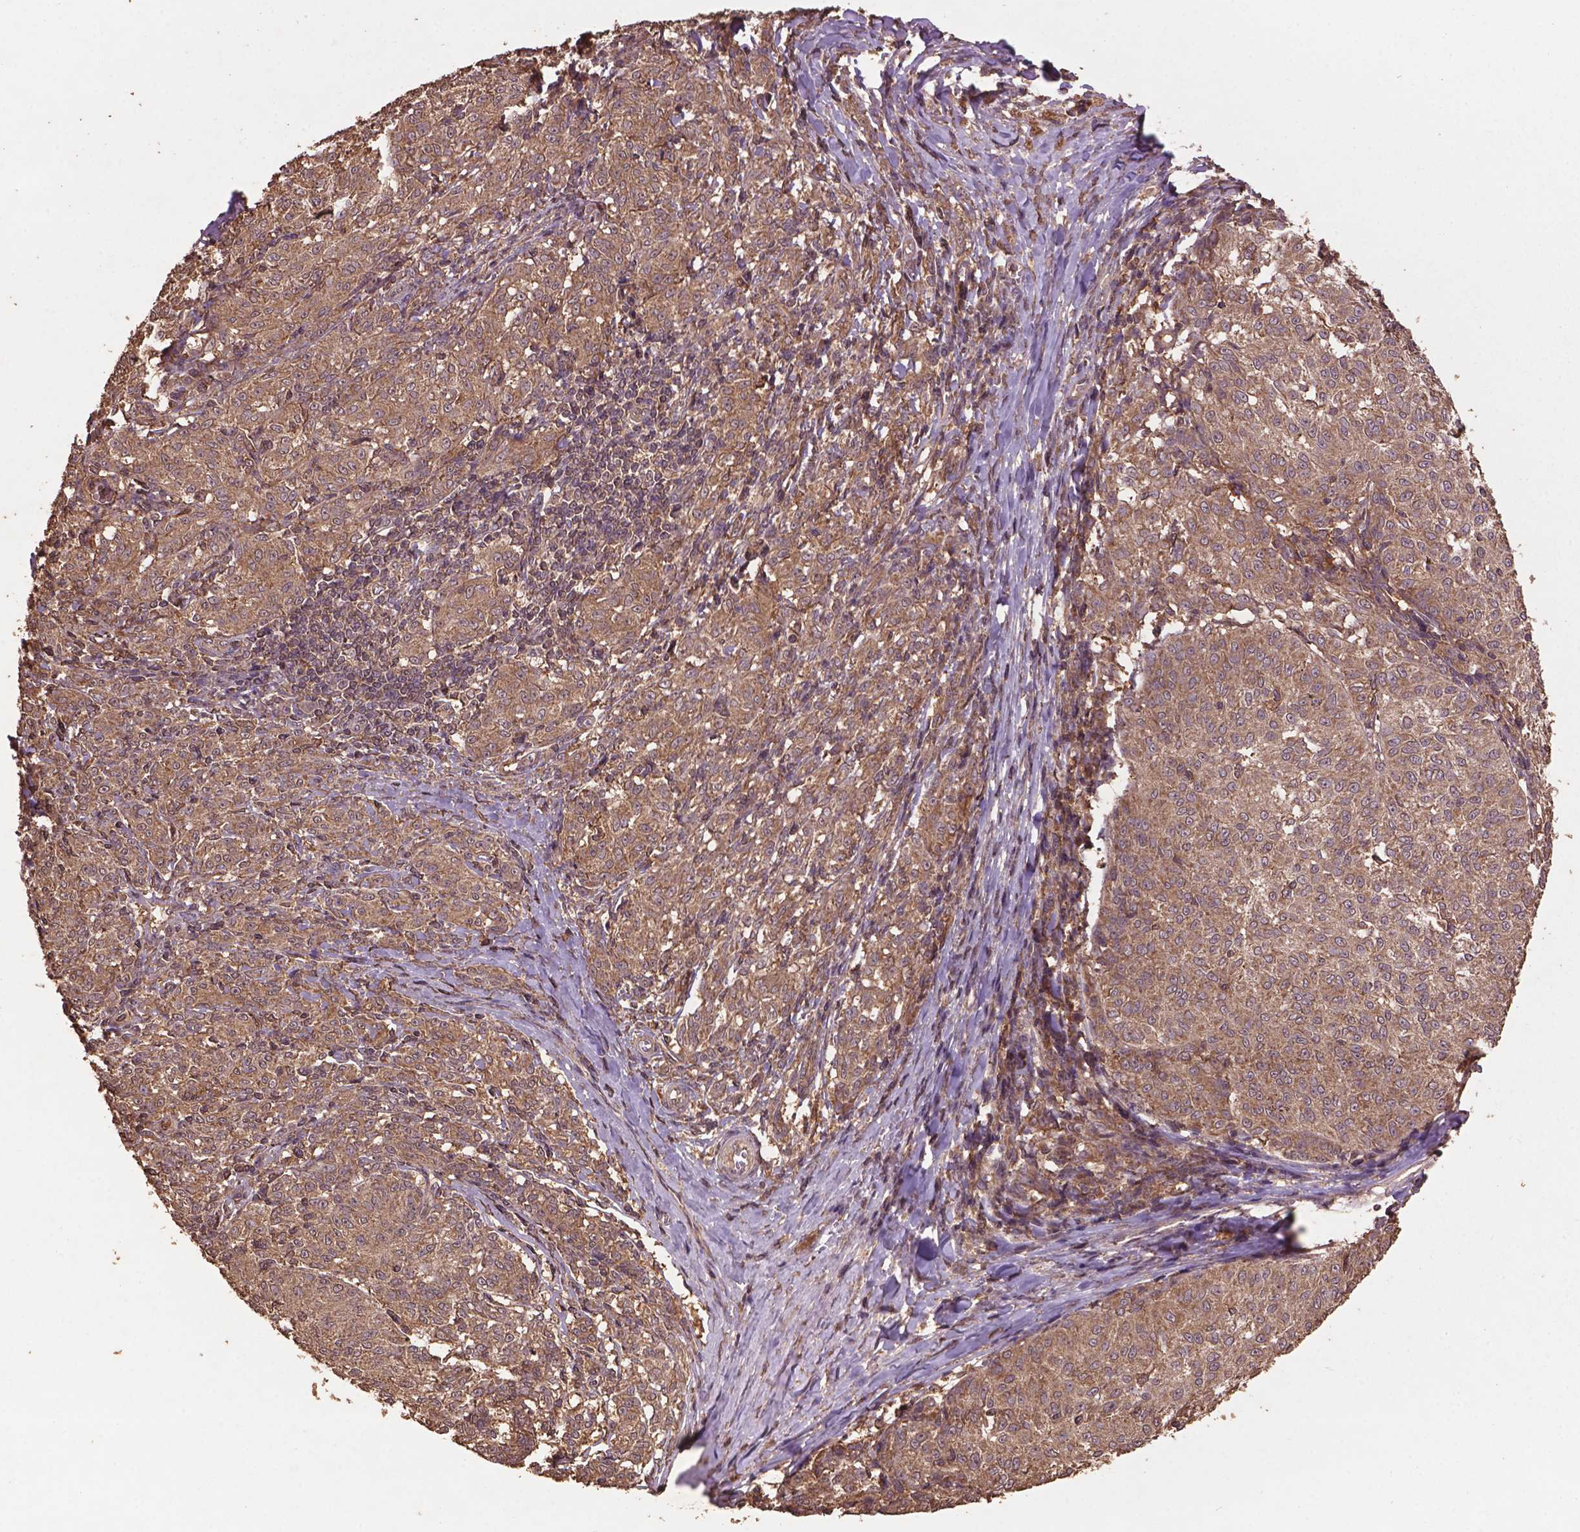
{"staining": {"intensity": "weak", "quantity": ">75%", "location": "cytoplasmic/membranous"}, "tissue": "melanoma", "cell_type": "Tumor cells", "image_type": "cancer", "snomed": [{"axis": "morphology", "description": "Malignant melanoma, NOS"}, {"axis": "topography", "description": "Skin"}], "caption": "About >75% of tumor cells in human malignant melanoma show weak cytoplasmic/membranous protein staining as visualized by brown immunohistochemical staining.", "gene": "BABAM1", "patient": {"sex": "female", "age": 72}}